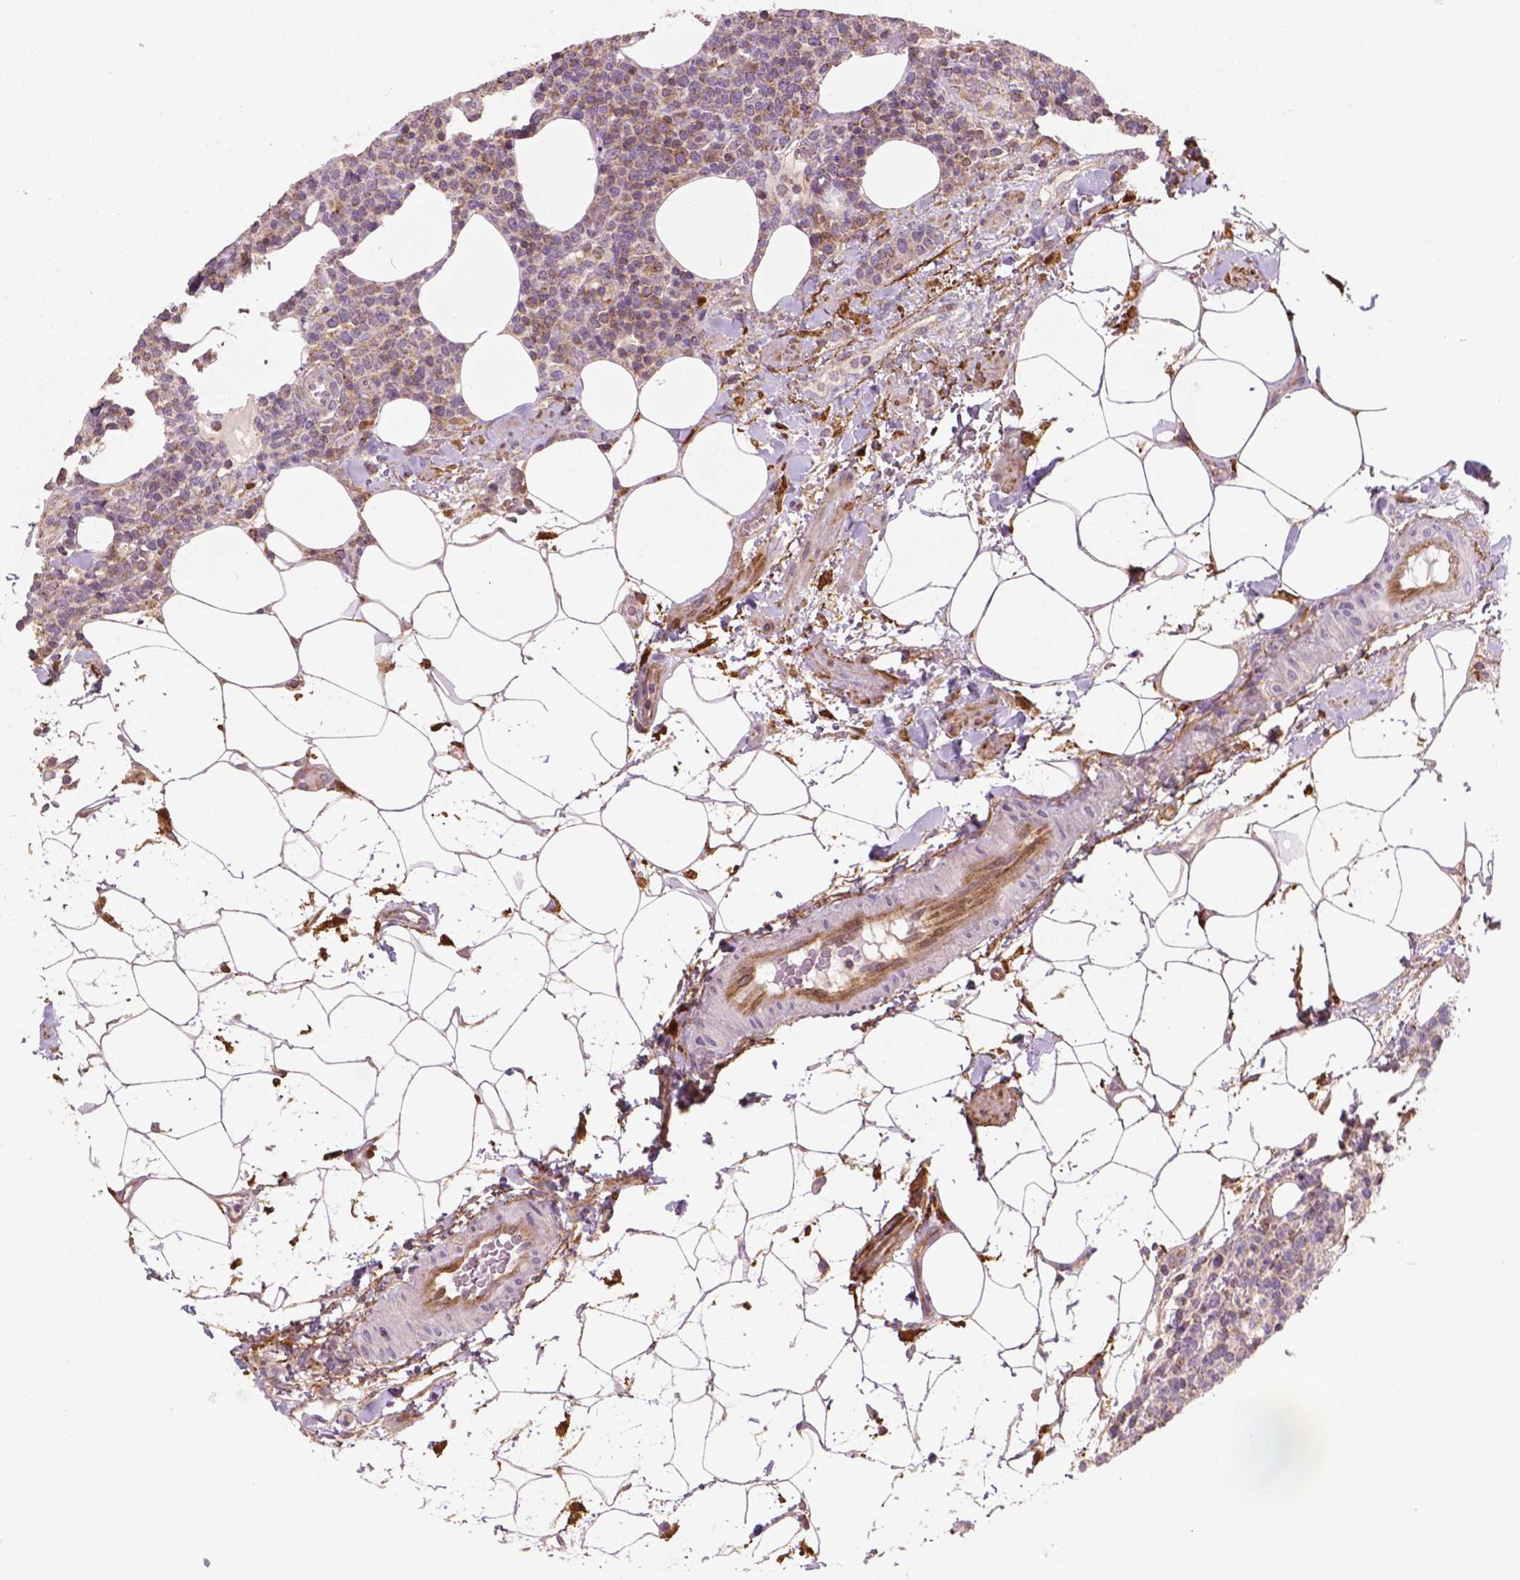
{"staining": {"intensity": "weak", "quantity": "<25%", "location": "cytoplasmic/membranous"}, "tissue": "lymphoma", "cell_type": "Tumor cells", "image_type": "cancer", "snomed": [{"axis": "morphology", "description": "Malignant lymphoma, non-Hodgkin's type, High grade"}, {"axis": "topography", "description": "Lymph node"}], "caption": "IHC photomicrograph of lymphoma stained for a protein (brown), which shows no expression in tumor cells.", "gene": "TCAF1", "patient": {"sex": "male", "age": 61}}